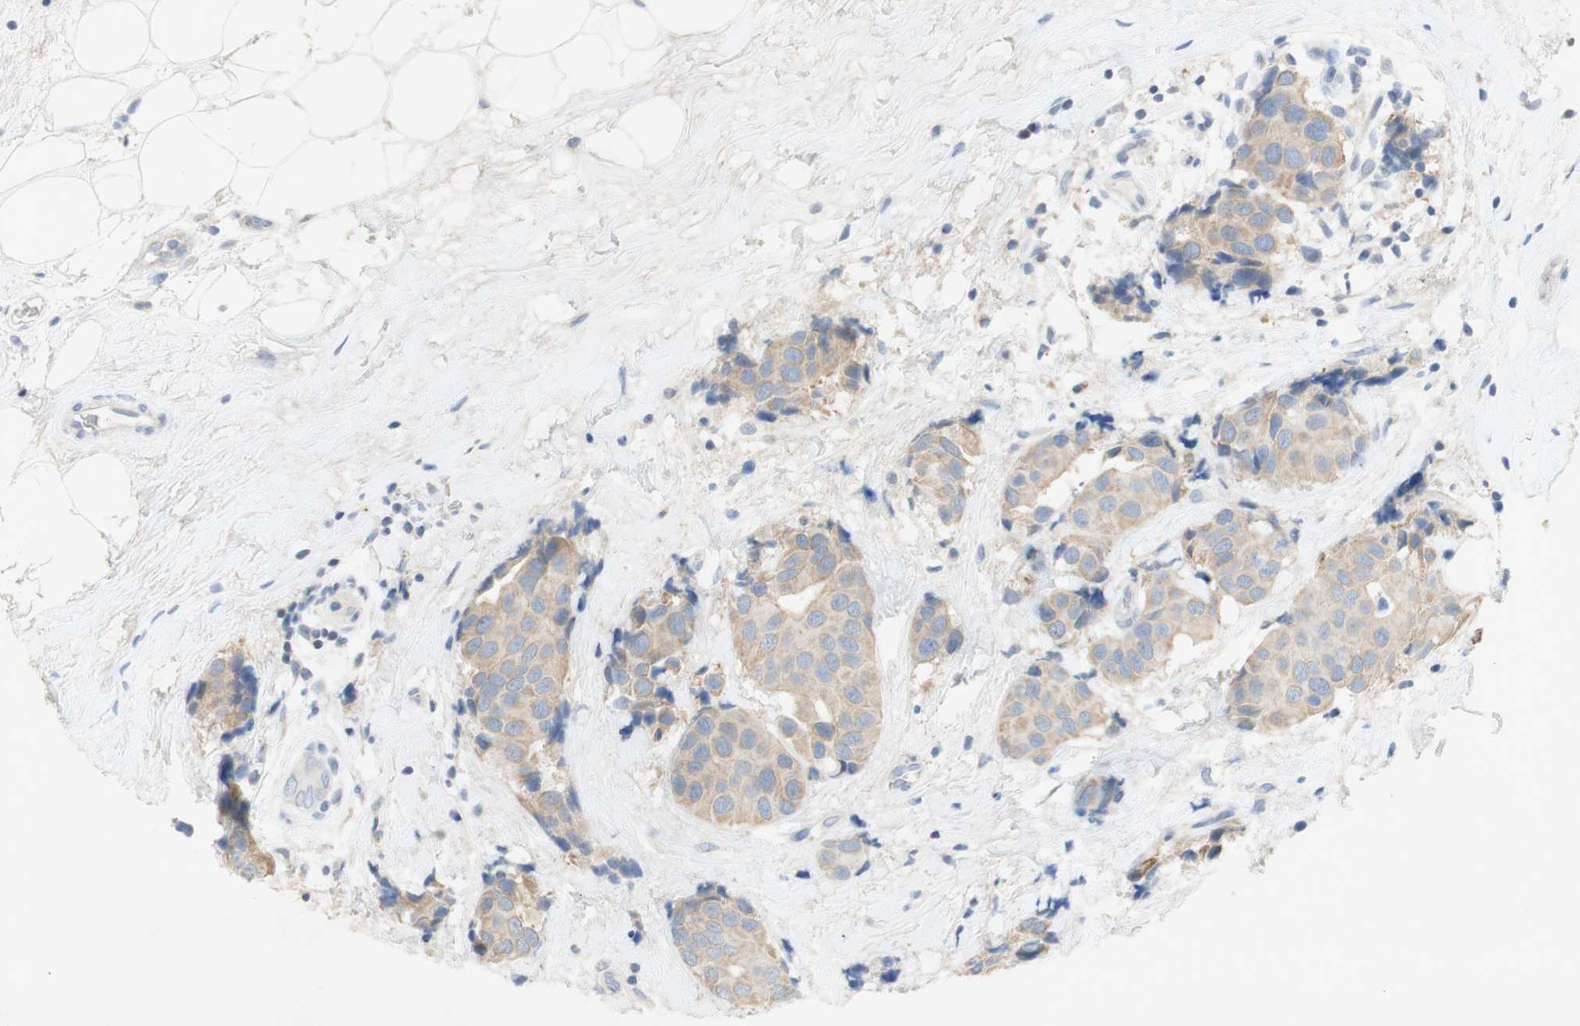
{"staining": {"intensity": "weak", "quantity": ">75%", "location": "cytoplasmic/membranous"}, "tissue": "breast cancer", "cell_type": "Tumor cells", "image_type": "cancer", "snomed": [{"axis": "morphology", "description": "Normal tissue, NOS"}, {"axis": "morphology", "description": "Duct carcinoma"}, {"axis": "topography", "description": "Breast"}], "caption": "Protein staining demonstrates weak cytoplasmic/membranous expression in about >75% of tumor cells in breast cancer.", "gene": "EPO", "patient": {"sex": "female", "age": 39}}